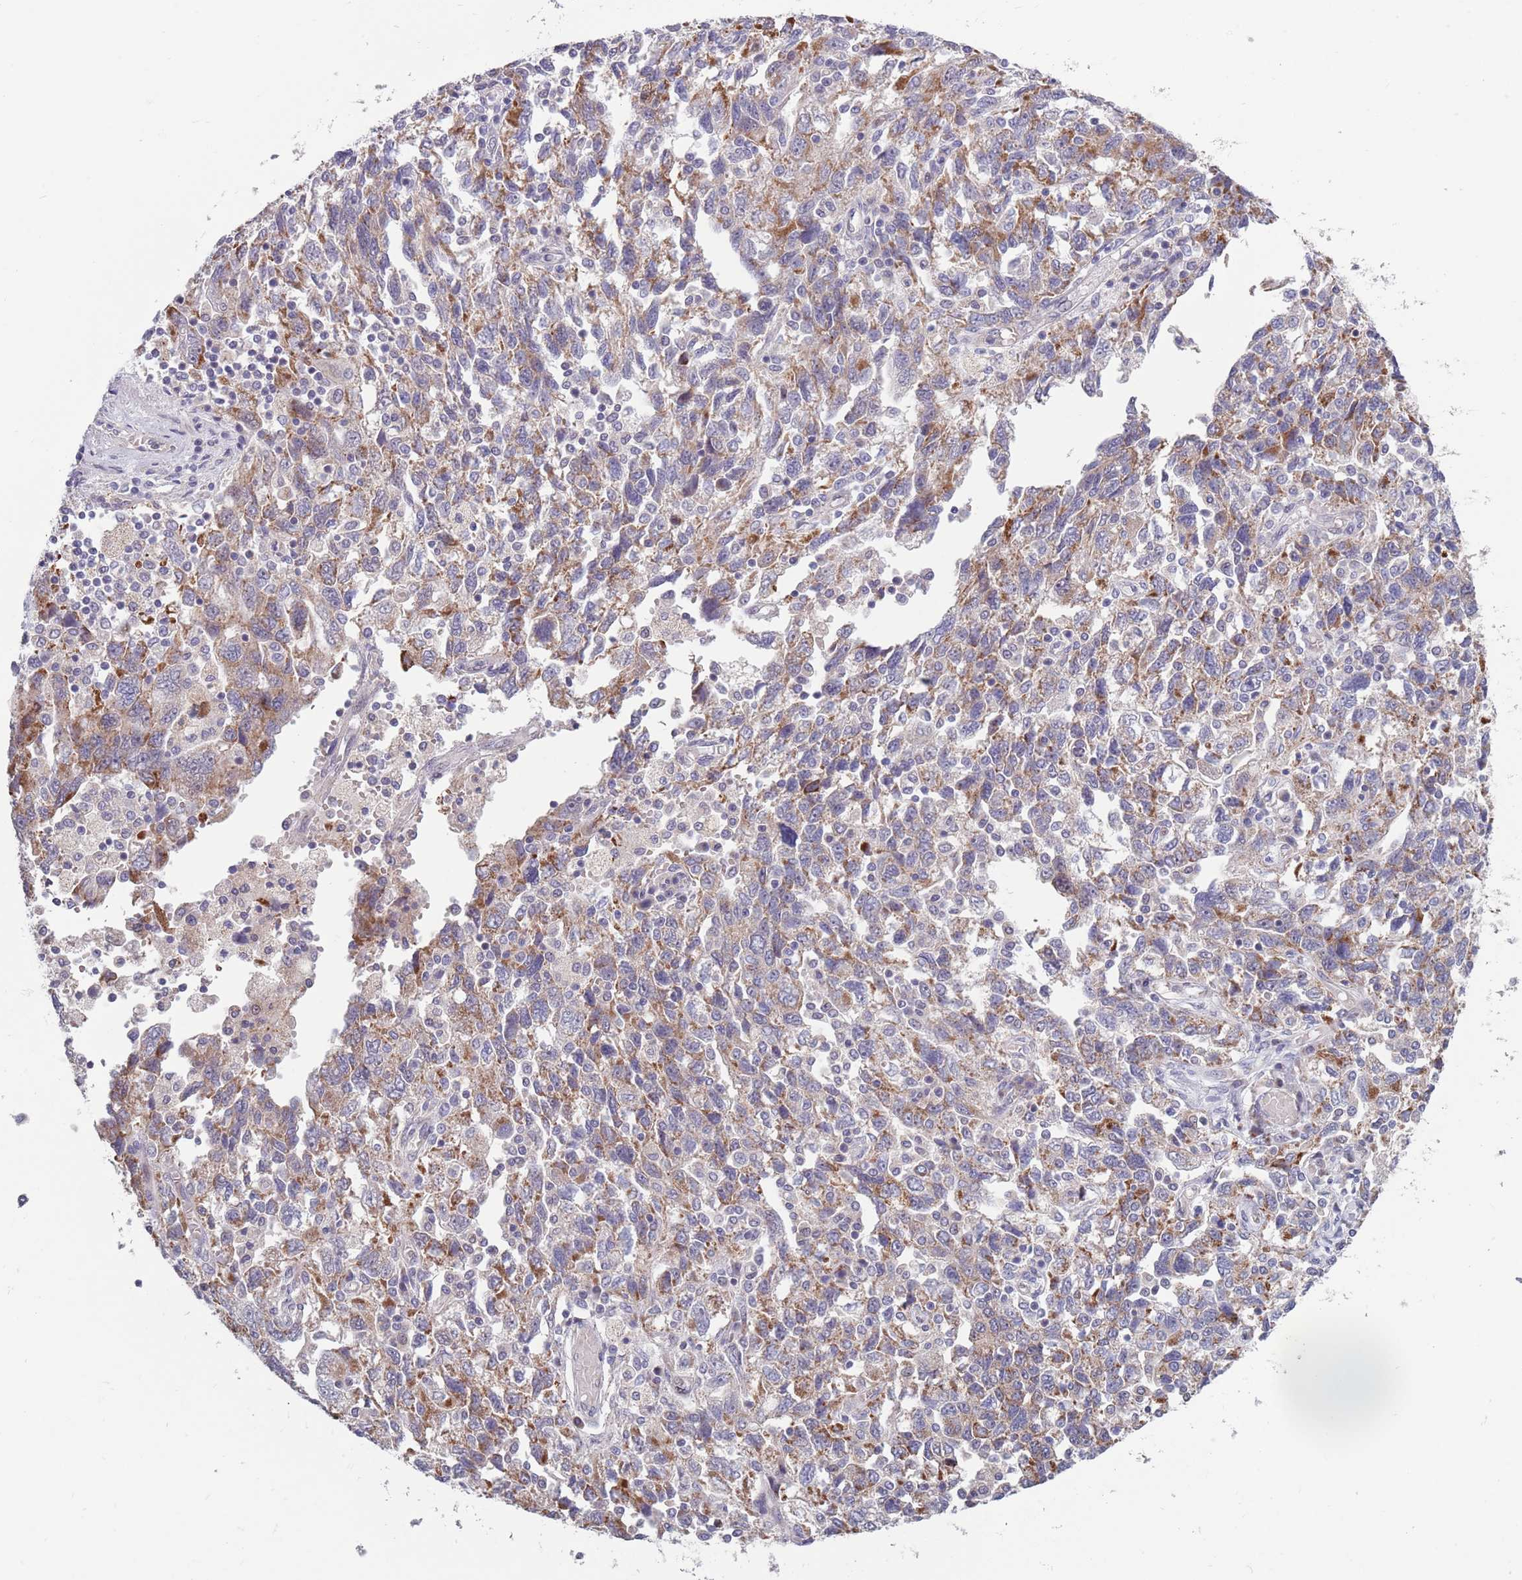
{"staining": {"intensity": "moderate", "quantity": "25%-75%", "location": "cytoplasmic/membranous"}, "tissue": "ovarian cancer", "cell_type": "Tumor cells", "image_type": "cancer", "snomed": [{"axis": "morphology", "description": "Carcinoma, NOS"}, {"axis": "morphology", "description": "Cystadenocarcinoma, serous, NOS"}, {"axis": "topography", "description": "Ovary"}], "caption": "Ovarian cancer (carcinoma) tissue exhibits moderate cytoplasmic/membranous positivity in approximately 25%-75% of tumor cells, visualized by immunohistochemistry.", "gene": "TYW1", "patient": {"sex": "female", "age": 69}}